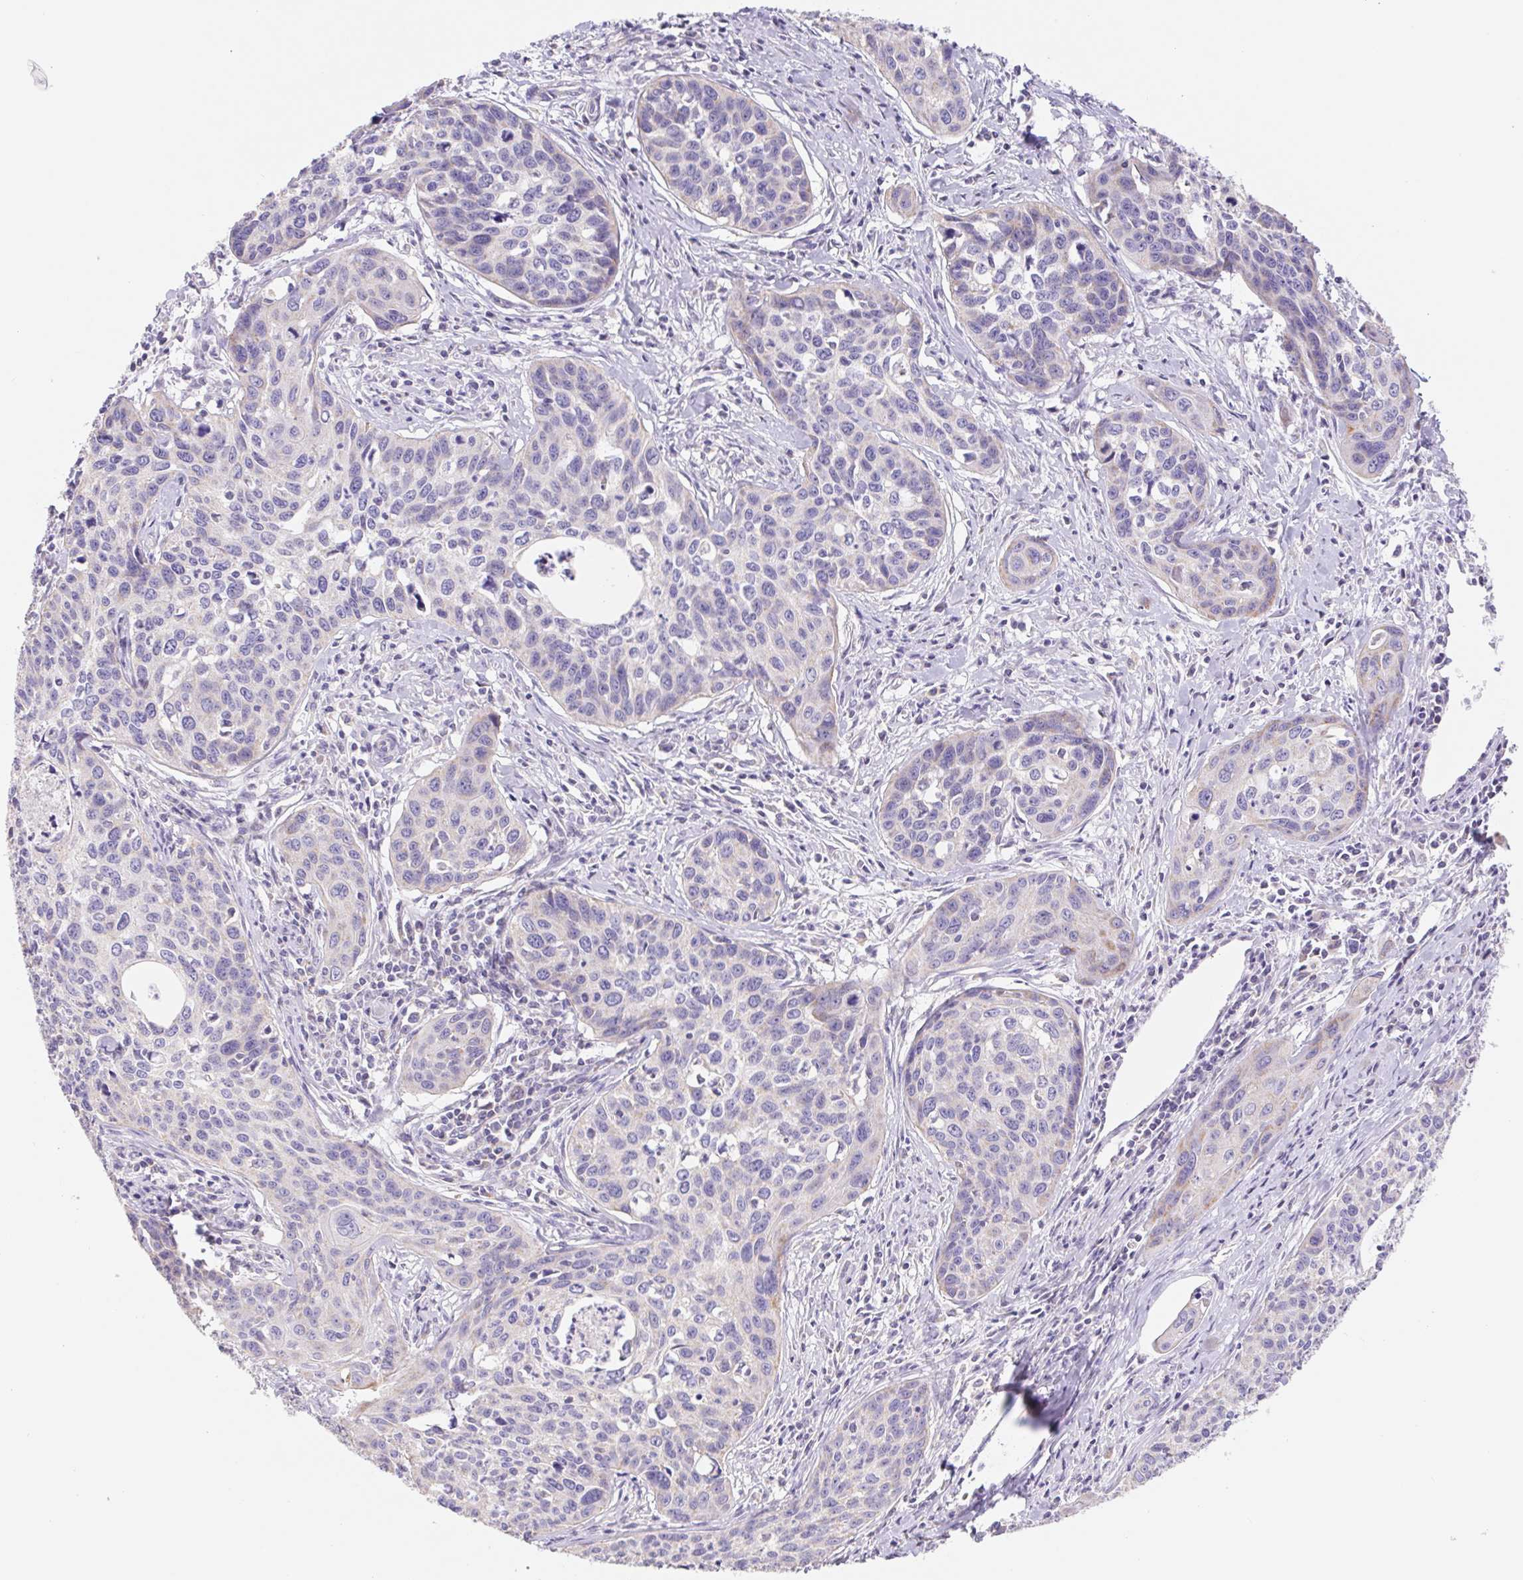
{"staining": {"intensity": "weak", "quantity": "<25%", "location": "cytoplasmic/membranous"}, "tissue": "cervical cancer", "cell_type": "Tumor cells", "image_type": "cancer", "snomed": [{"axis": "morphology", "description": "Squamous cell carcinoma, NOS"}, {"axis": "topography", "description": "Cervix"}], "caption": "Immunohistochemical staining of cervical cancer demonstrates no significant expression in tumor cells.", "gene": "FKBP6", "patient": {"sex": "female", "age": 31}}